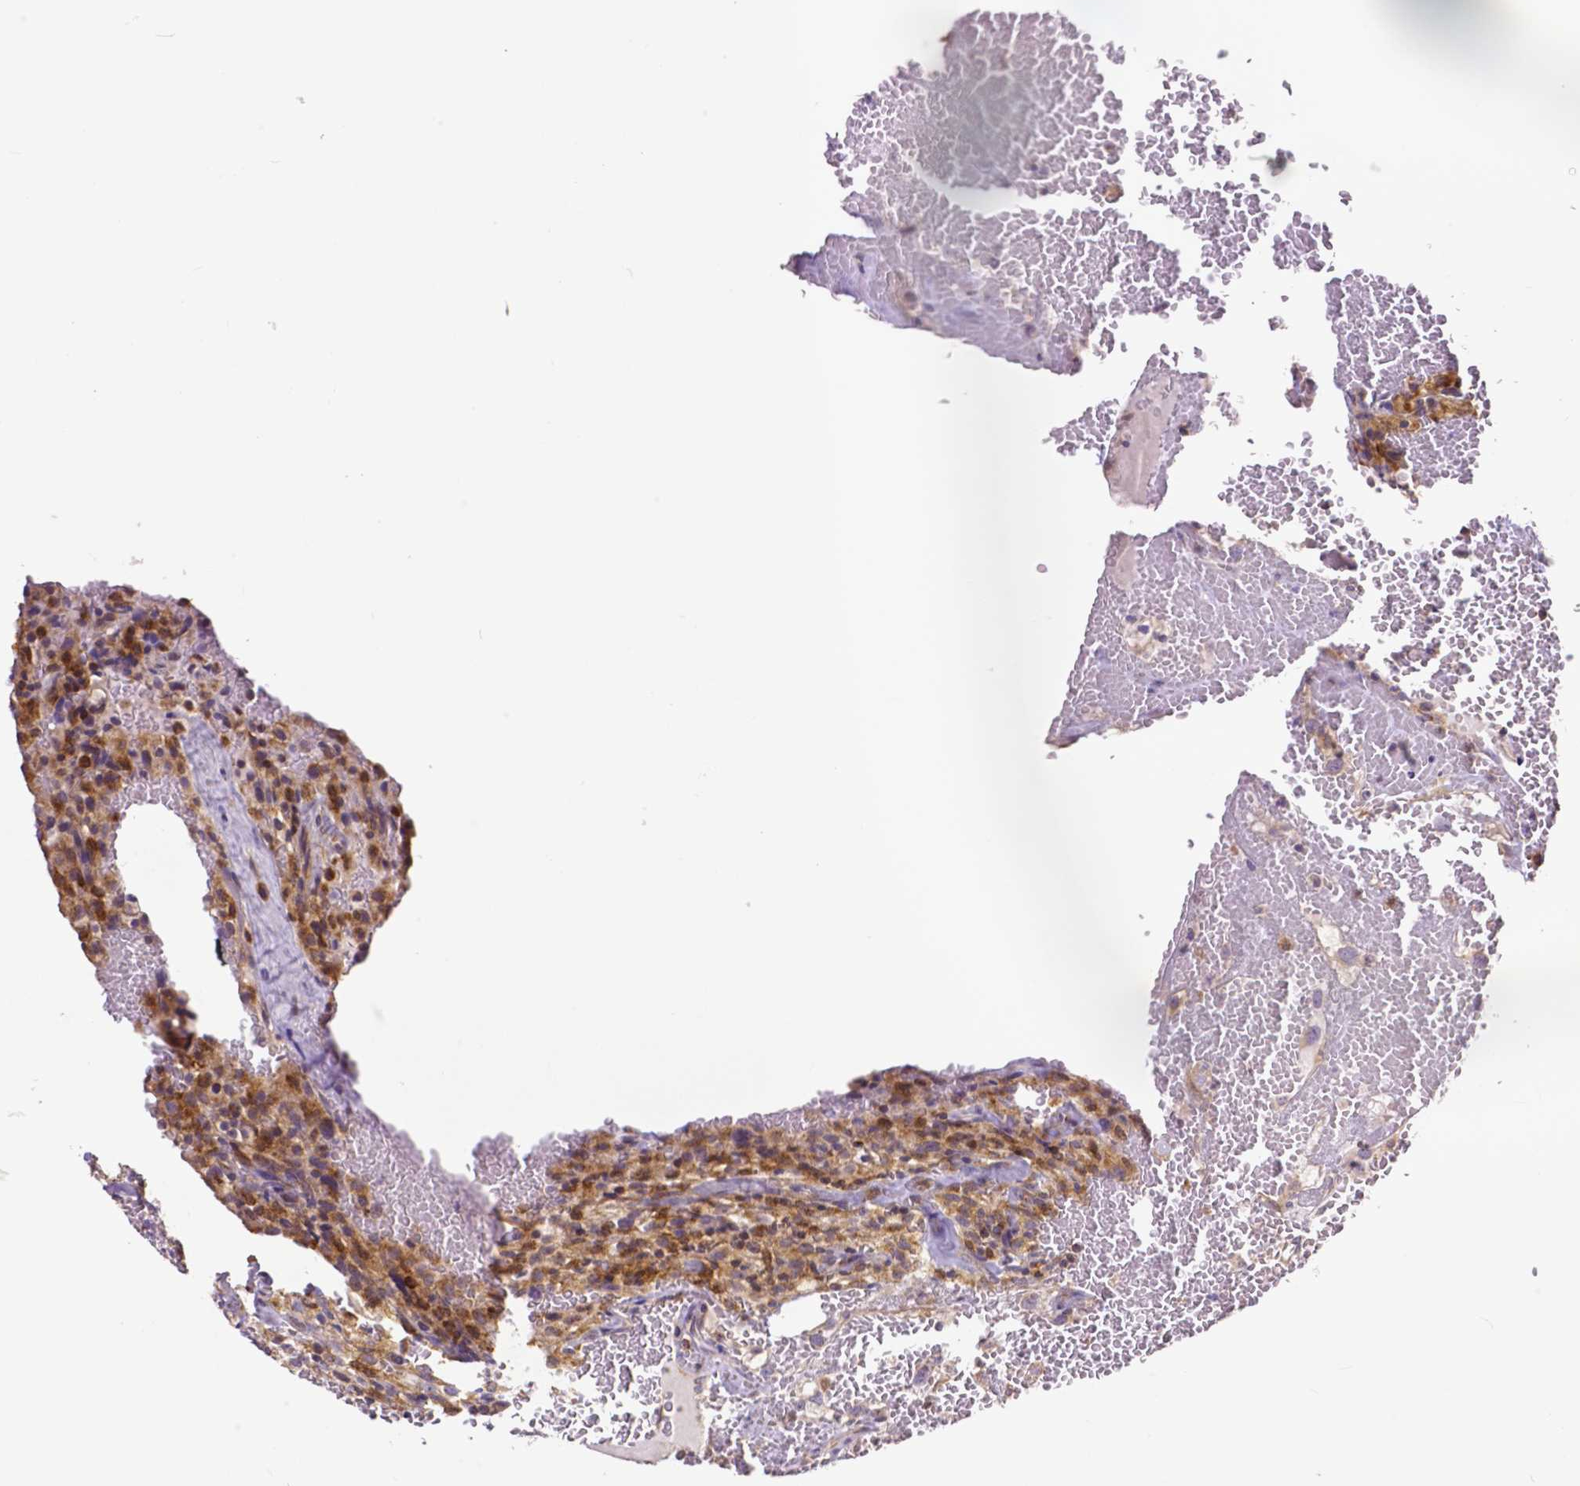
{"staining": {"intensity": "moderate", "quantity": ">75%", "location": "cytoplasmic/membranous"}, "tissue": "renal cancer", "cell_type": "Tumor cells", "image_type": "cancer", "snomed": [{"axis": "morphology", "description": "Adenocarcinoma, NOS"}, {"axis": "topography", "description": "Kidney"}], "caption": "A brown stain shows moderate cytoplasmic/membranous positivity of a protein in human renal cancer tumor cells.", "gene": "MCL1", "patient": {"sex": "female", "age": 74}}